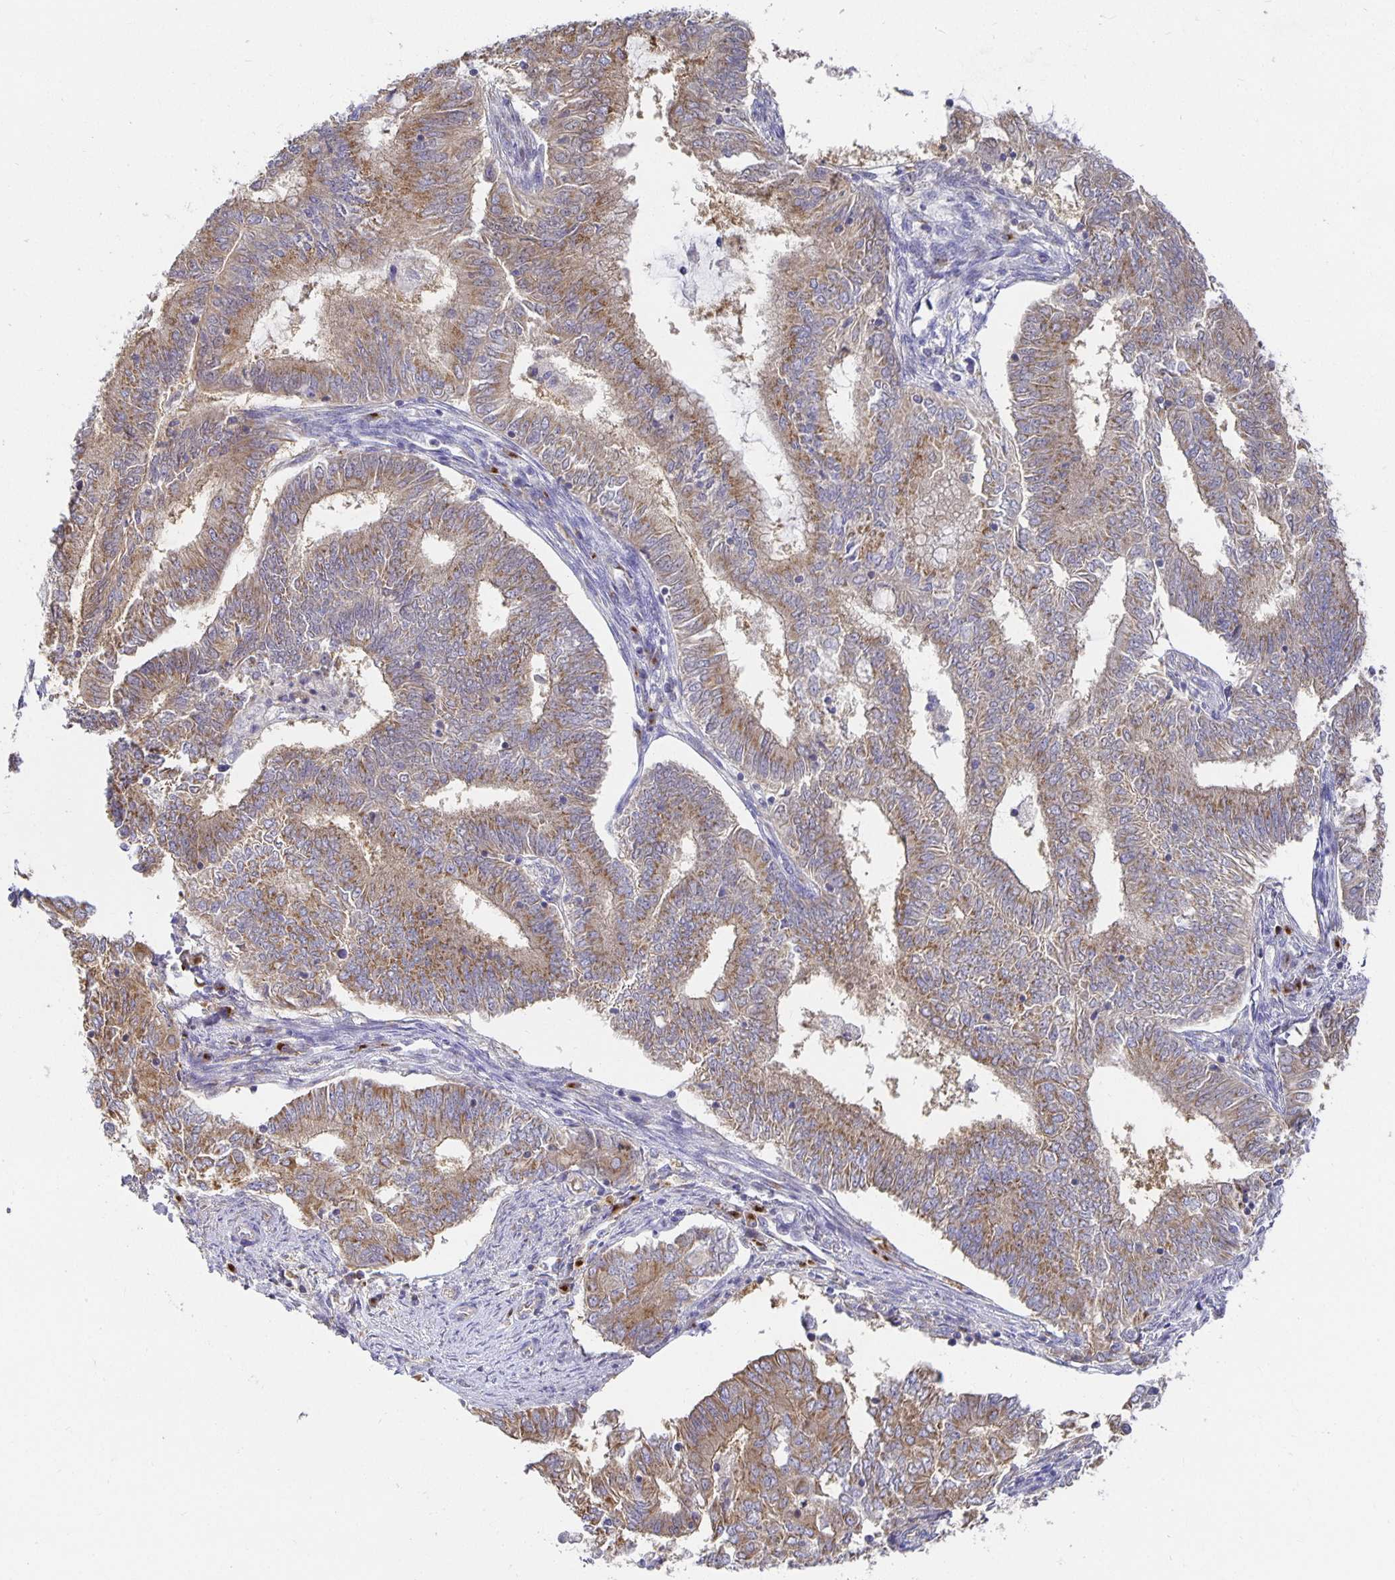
{"staining": {"intensity": "moderate", "quantity": ">75%", "location": "cytoplasmic/membranous"}, "tissue": "endometrial cancer", "cell_type": "Tumor cells", "image_type": "cancer", "snomed": [{"axis": "morphology", "description": "Adenocarcinoma, NOS"}, {"axis": "topography", "description": "Endometrium"}], "caption": "Tumor cells exhibit medium levels of moderate cytoplasmic/membranous expression in about >75% of cells in human endometrial cancer.", "gene": "USO1", "patient": {"sex": "female", "age": 62}}